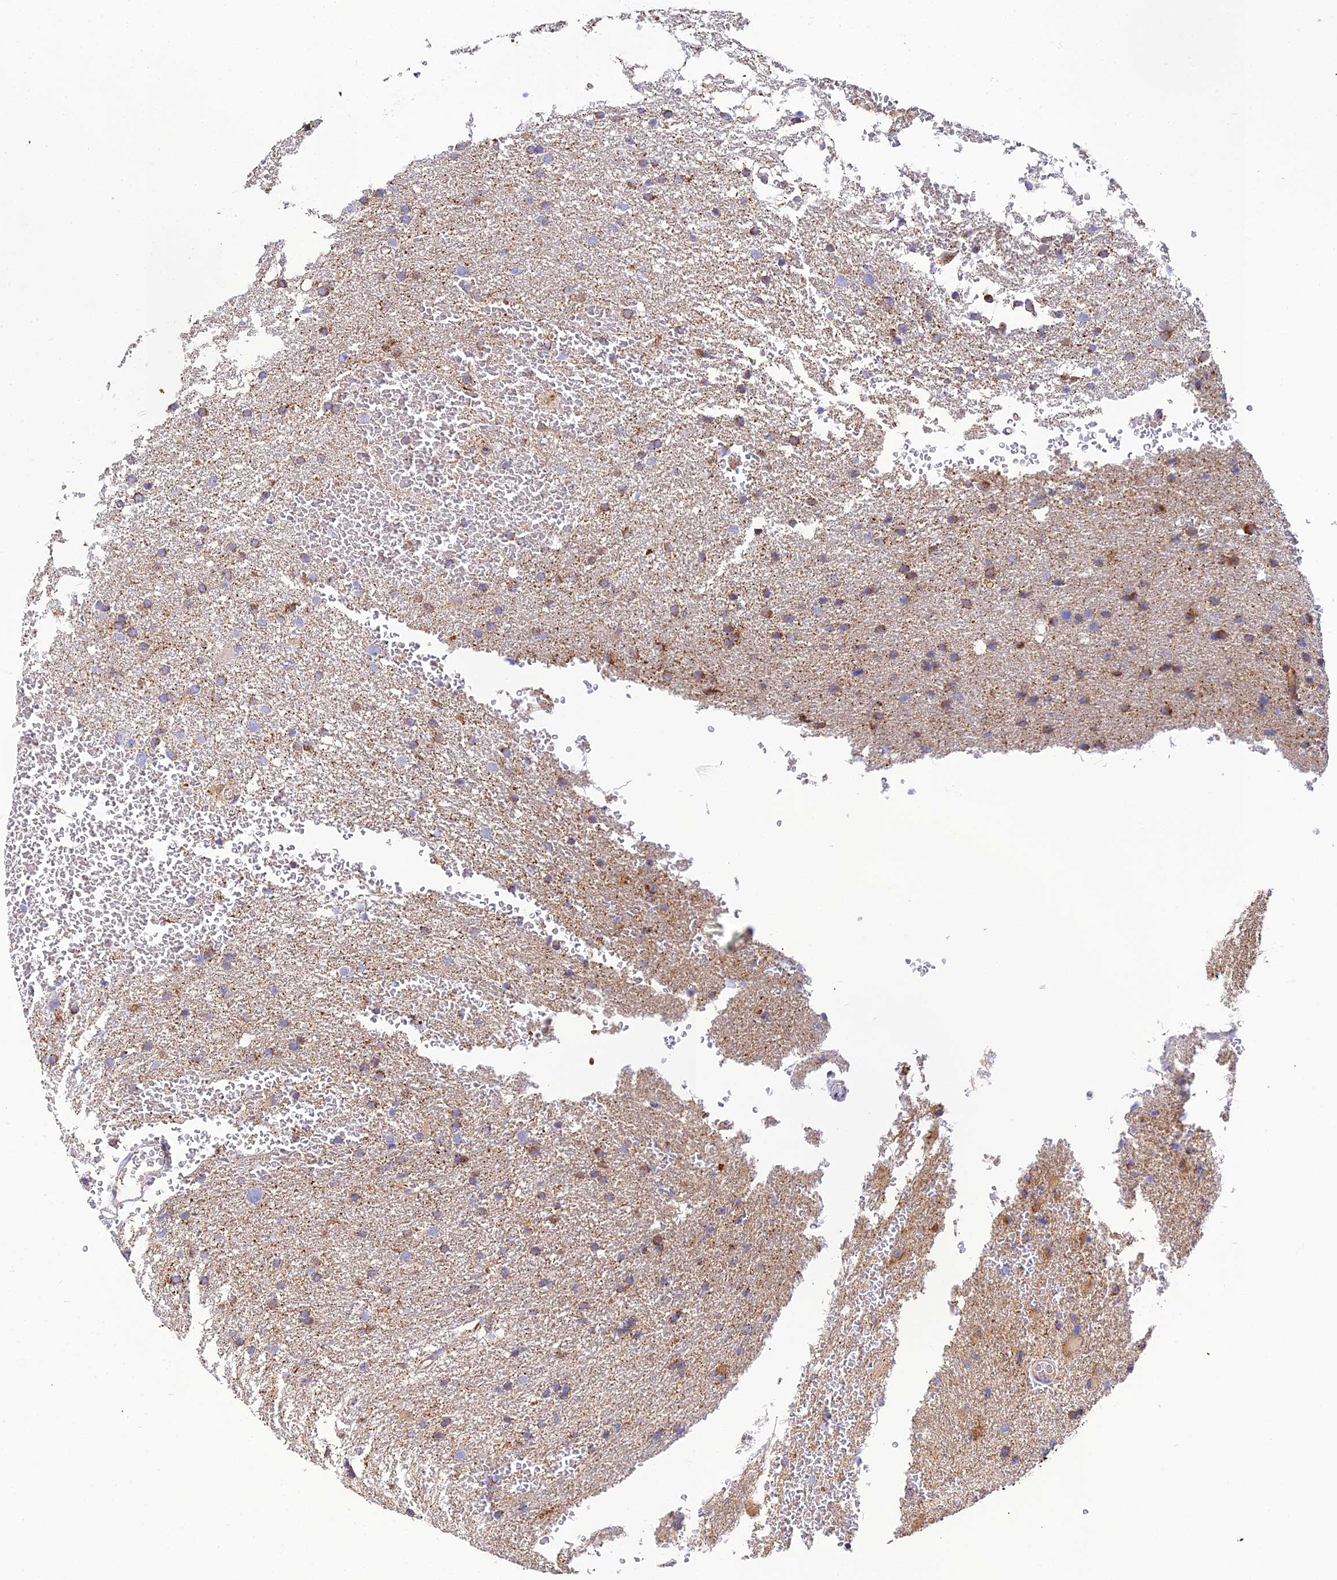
{"staining": {"intensity": "moderate", "quantity": "25%-75%", "location": "cytoplasmic/membranous"}, "tissue": "glioma", "cell_type": "Tumor cells", "image_type": "cancer", "snomed": [{"axis": "morphology", "description": "Glioma, malignant, High grade"}, {"axis": "topography", "description": "Cerebral cortex"}], "caption": "This photomicrograph reveals IHC staining of malignant glioma (high-grade), with medium moderate cytoplasmic/membranous positivity in approximately 25%-75% of tumor cells.", "gene": "NIPSNAP3A", "patient": {"sex": "female", "age": 36}}